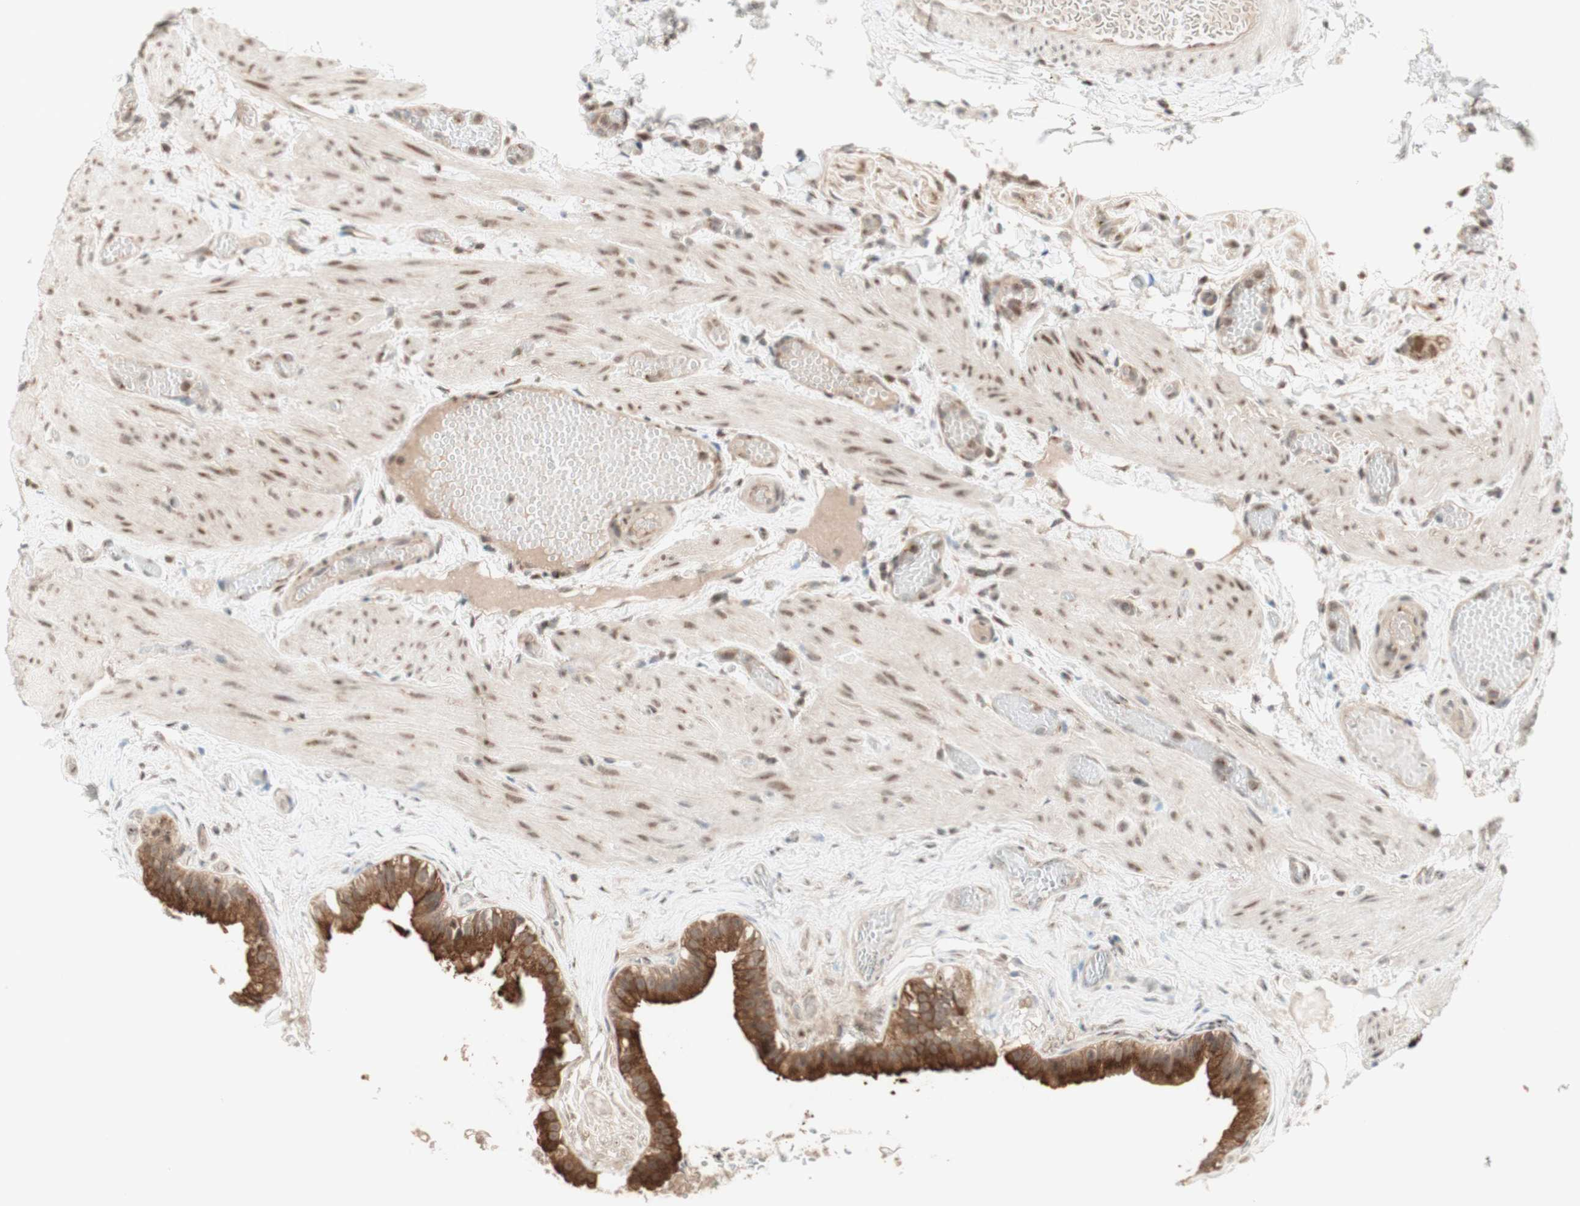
{"staining": {"intensity": "moderate", "quantity": ">75%", "location": "cytoplasmic/membranous"}, "tissue": "gallbladder", "cell_type": "Glandular cells", "image_type": "normal", "snomed": [{"axis": "morphology", "description": "Normal tissue, NOS"}, {"axis": "topography", "description": "Gallbladder"}], "caption": "Gallbladder stained with IHC demonstrates moderate cytoplasmic/membranous staining in about >75% of glandular cells. The staining was performed using DAB (3,3'-diaminobenzidine), with brown indicating positive protein expression. Nuclei are stained blue with hematoxylin.", "gene": "CYLD", "patient": {"sex": "female", "age": 26}}